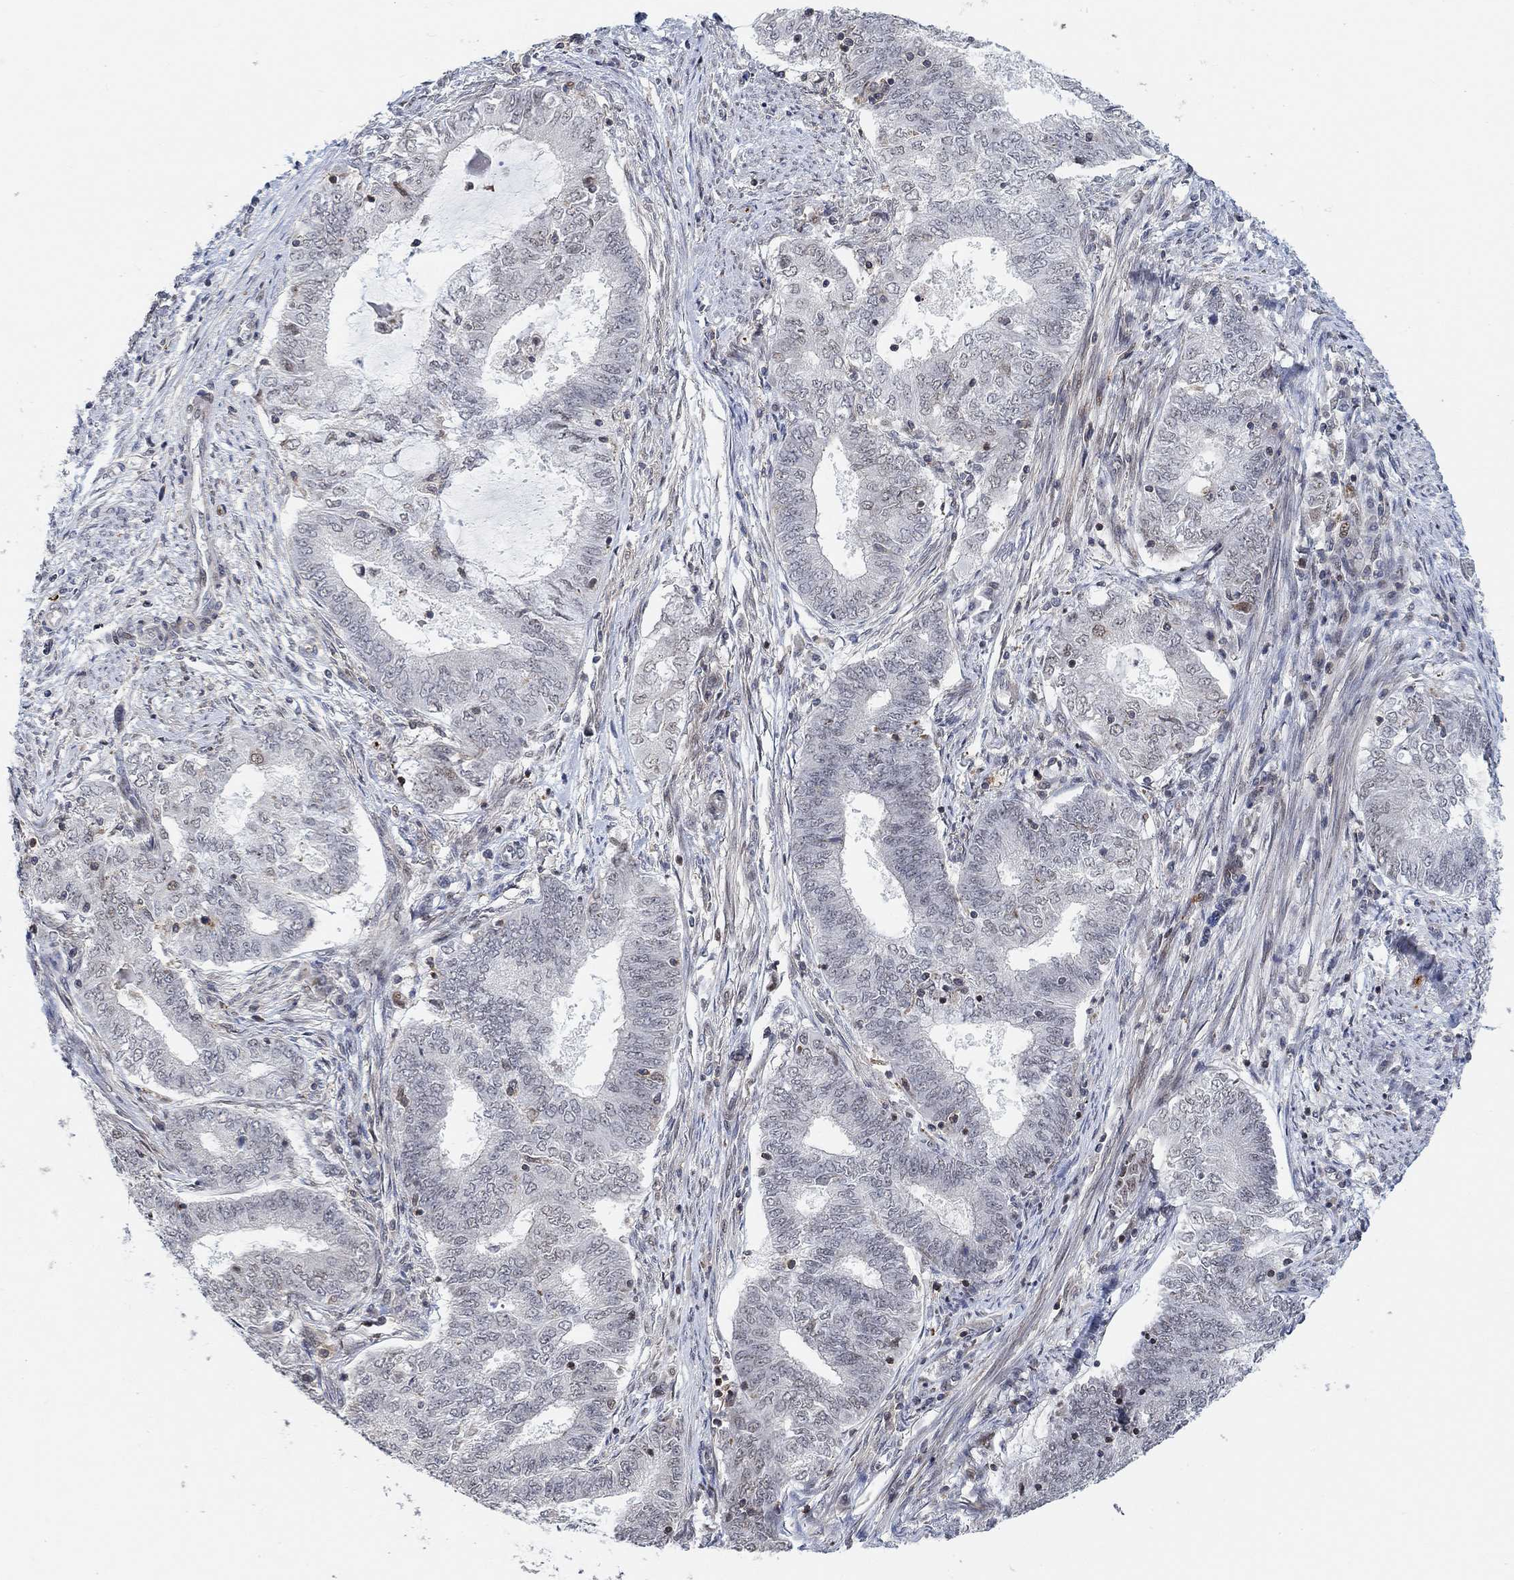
{"staining": {"intensity": "negative", "quantity": "none", "location": "none"}, "tissue": "endometrial cancer", "cell_type": "Tumor cells", "image_type": "cancer", "snomed": [{"axis": "morphology", "description": "Adenocarcinoma, NOS"}, {"axis": "topography", "description": "Endometrium"}], "caption": "This is an immunohistochemistry histopathology image of human endometrial cancer (adenocarcinoma). There is no positivity in tumor cells.", "gene": "PWWP2B", "patient": {"sex": "female", "age": 62}}